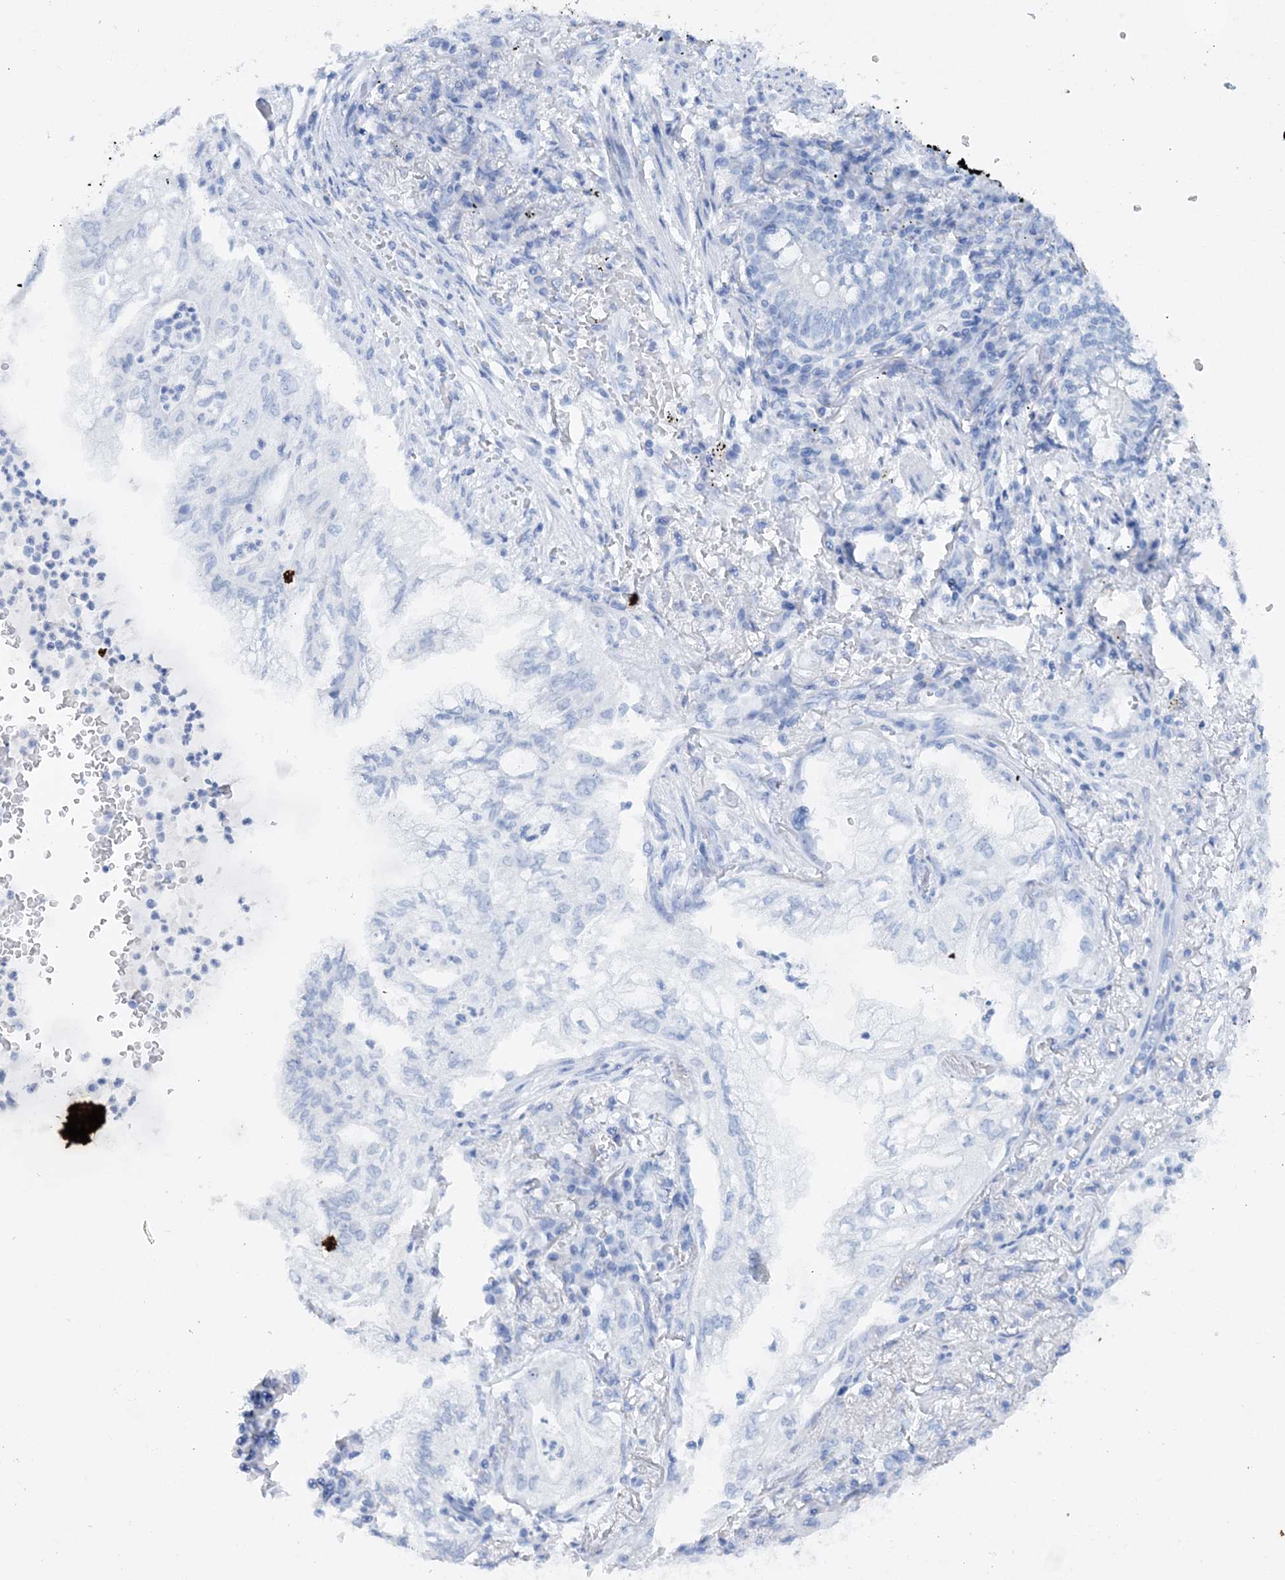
{"staining": {"intensity": "negative", "quantity": "none", "location": "none"}, "tissue": "lung cancer", "cell_type": "Tumor cells", "image_type": "cancer", "snomed": [{"axis": "morphology", "description": "Adenocarcinoma, NOS"}, {"axis": "topography", "description": "Lung"}], "caption": "Immunohistochemistry of adenocarcinoma (lung) reveals no positivity in tumor cells.", "gene": "TTC32", "patient": {"sex": "female", "age": 70}}